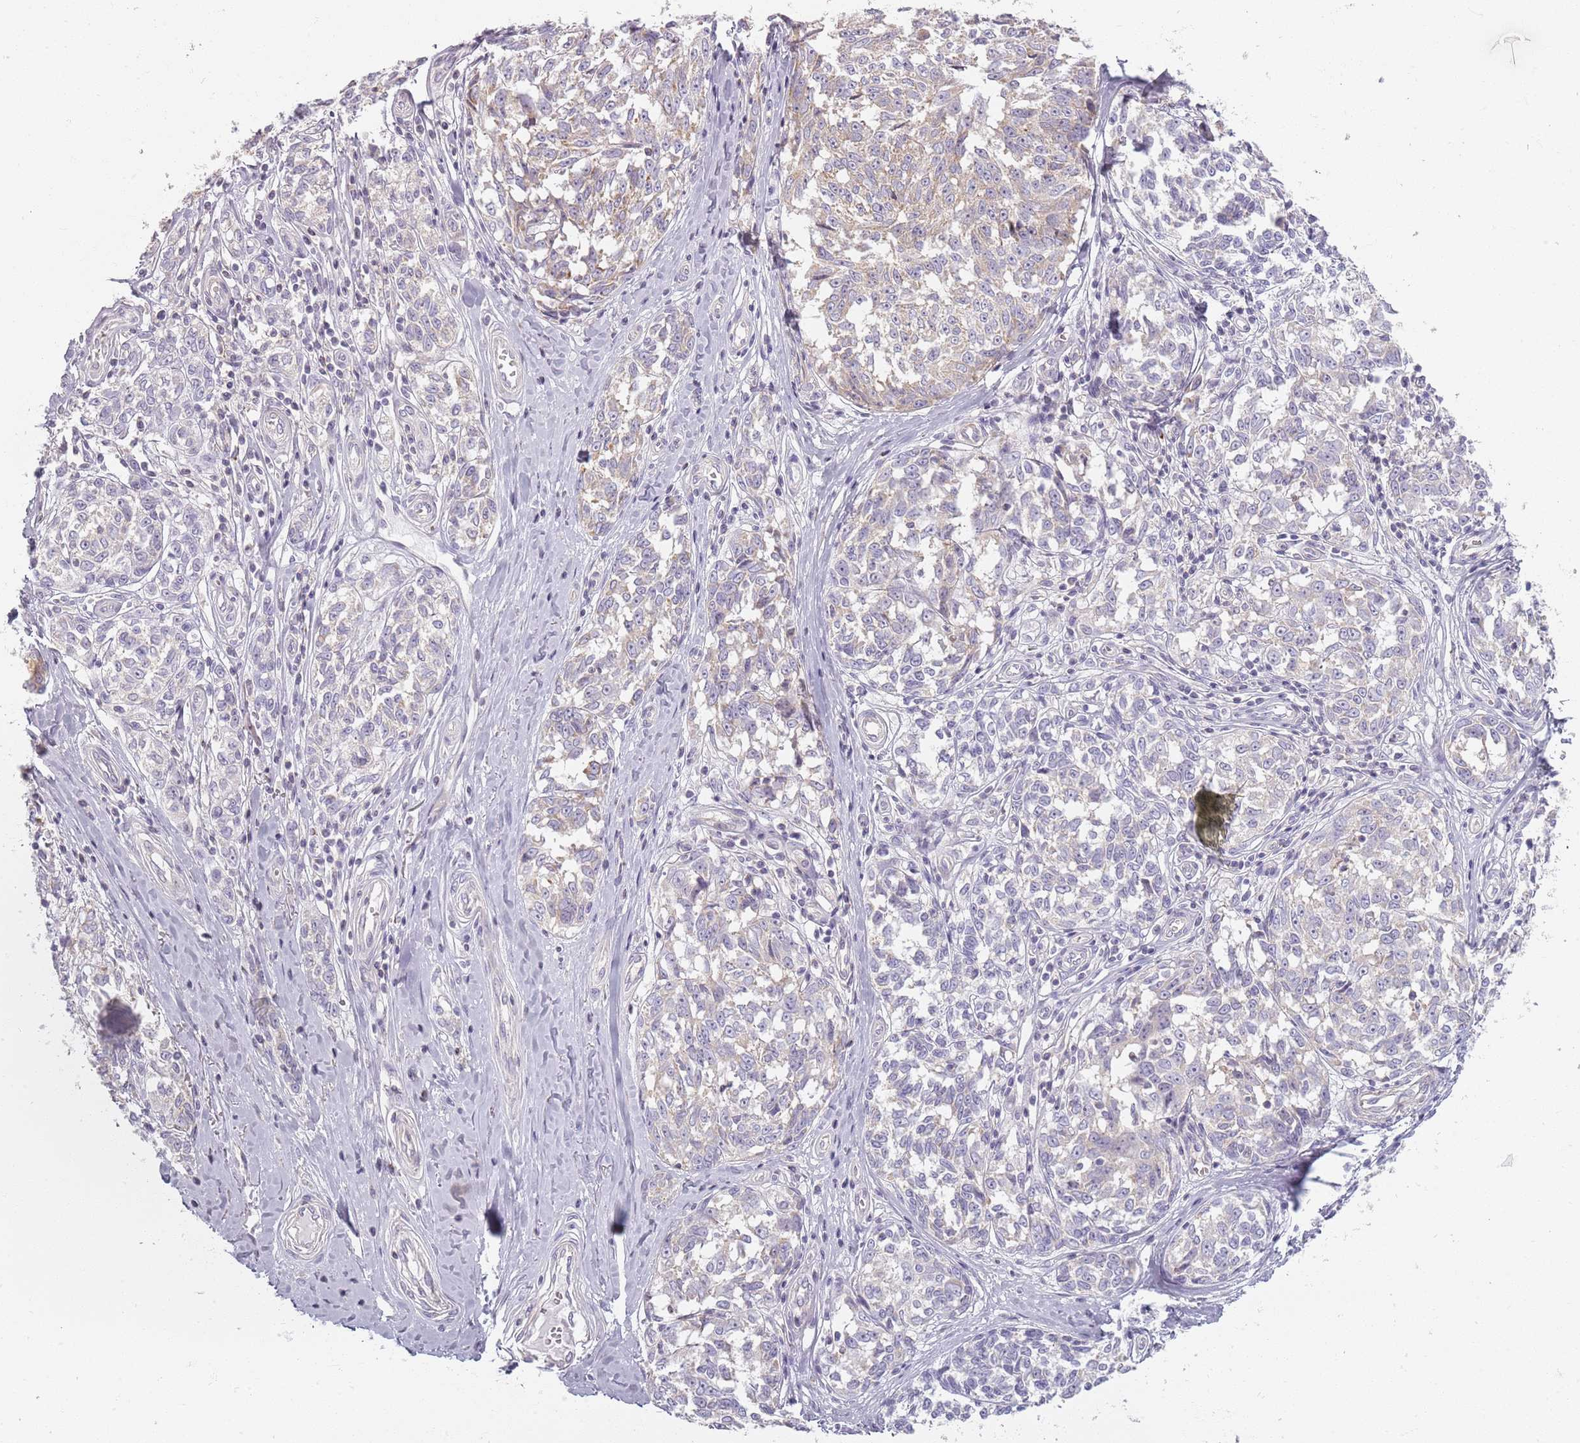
{"staining": {"intensity": "negative", "quantity": "none", "location": "none"}, "tissue": "melanoma", "cell_type": "Tumor cells", "image_type": "cancer", "snomed": [{"axis": "morphology", "description": "Normal tissue, NOS"}, {"axis": "morphology", "description": "Malignant melanoma, NOS"}, {"axis": "topography", "description": "Skin"}], "caption": "Tumor cells show no significant protein positivity in melanoma.", "gene": "SYNGR3", "patient": {"sex": "female", "age": 64}}